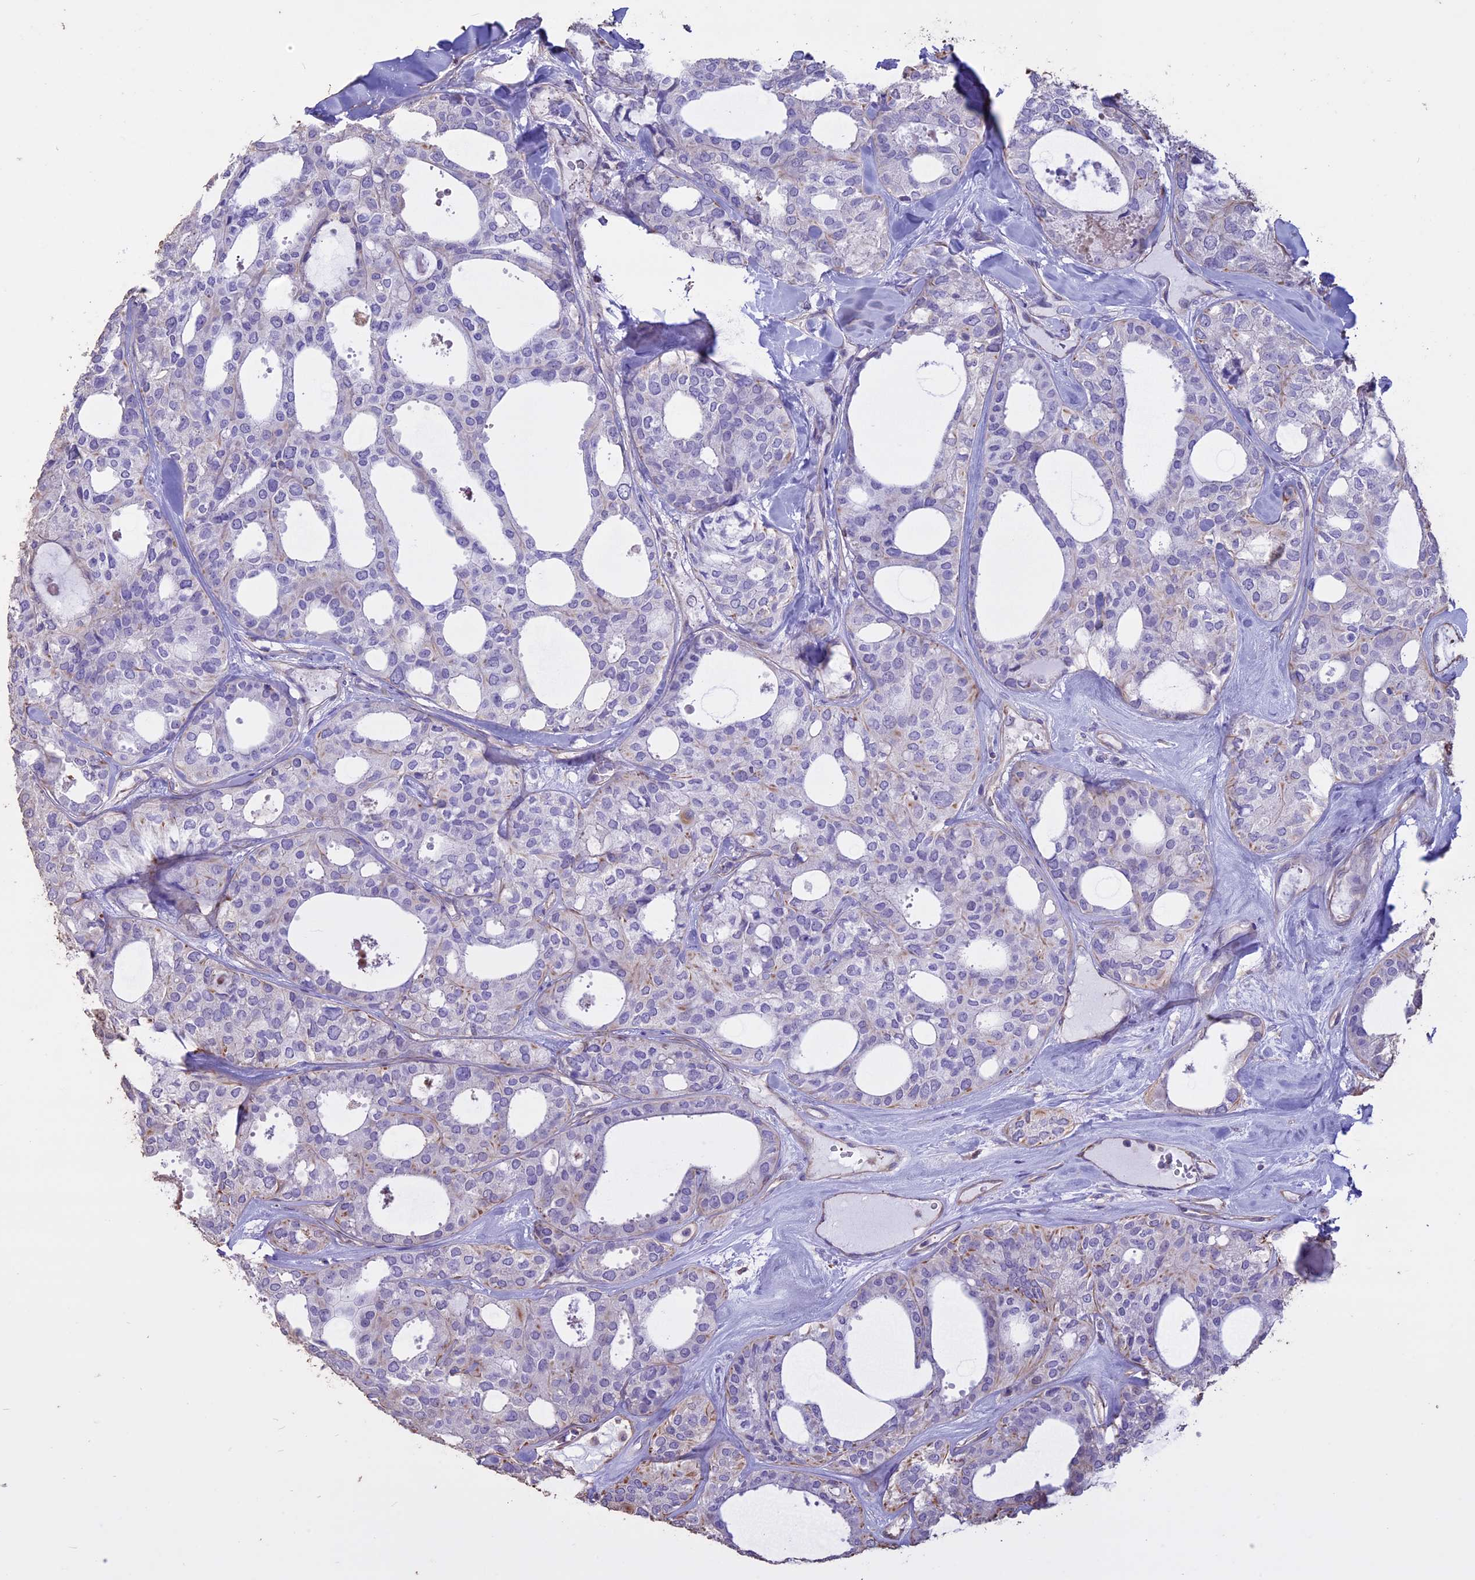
{"staining": {"intensity": "negative", "quantity": "none", "location": "none"}, "tissue": "thyroid cancer", "cell_type": "Tumor cells", "image_type": "cancer", "snomed": [{"axis": "morphology", "description": "Follicular adenoma carcinoma, NOS"}, {"axis": "topography", "description": "Thyroid gland"}], "caption": "Thyroid follicular adenoma carcinoma was stained to show a protein in brown. There is no significant expression in tumor cells.", "gene": "CCDC148", "patient": {"sex": "male", "age": 75}}